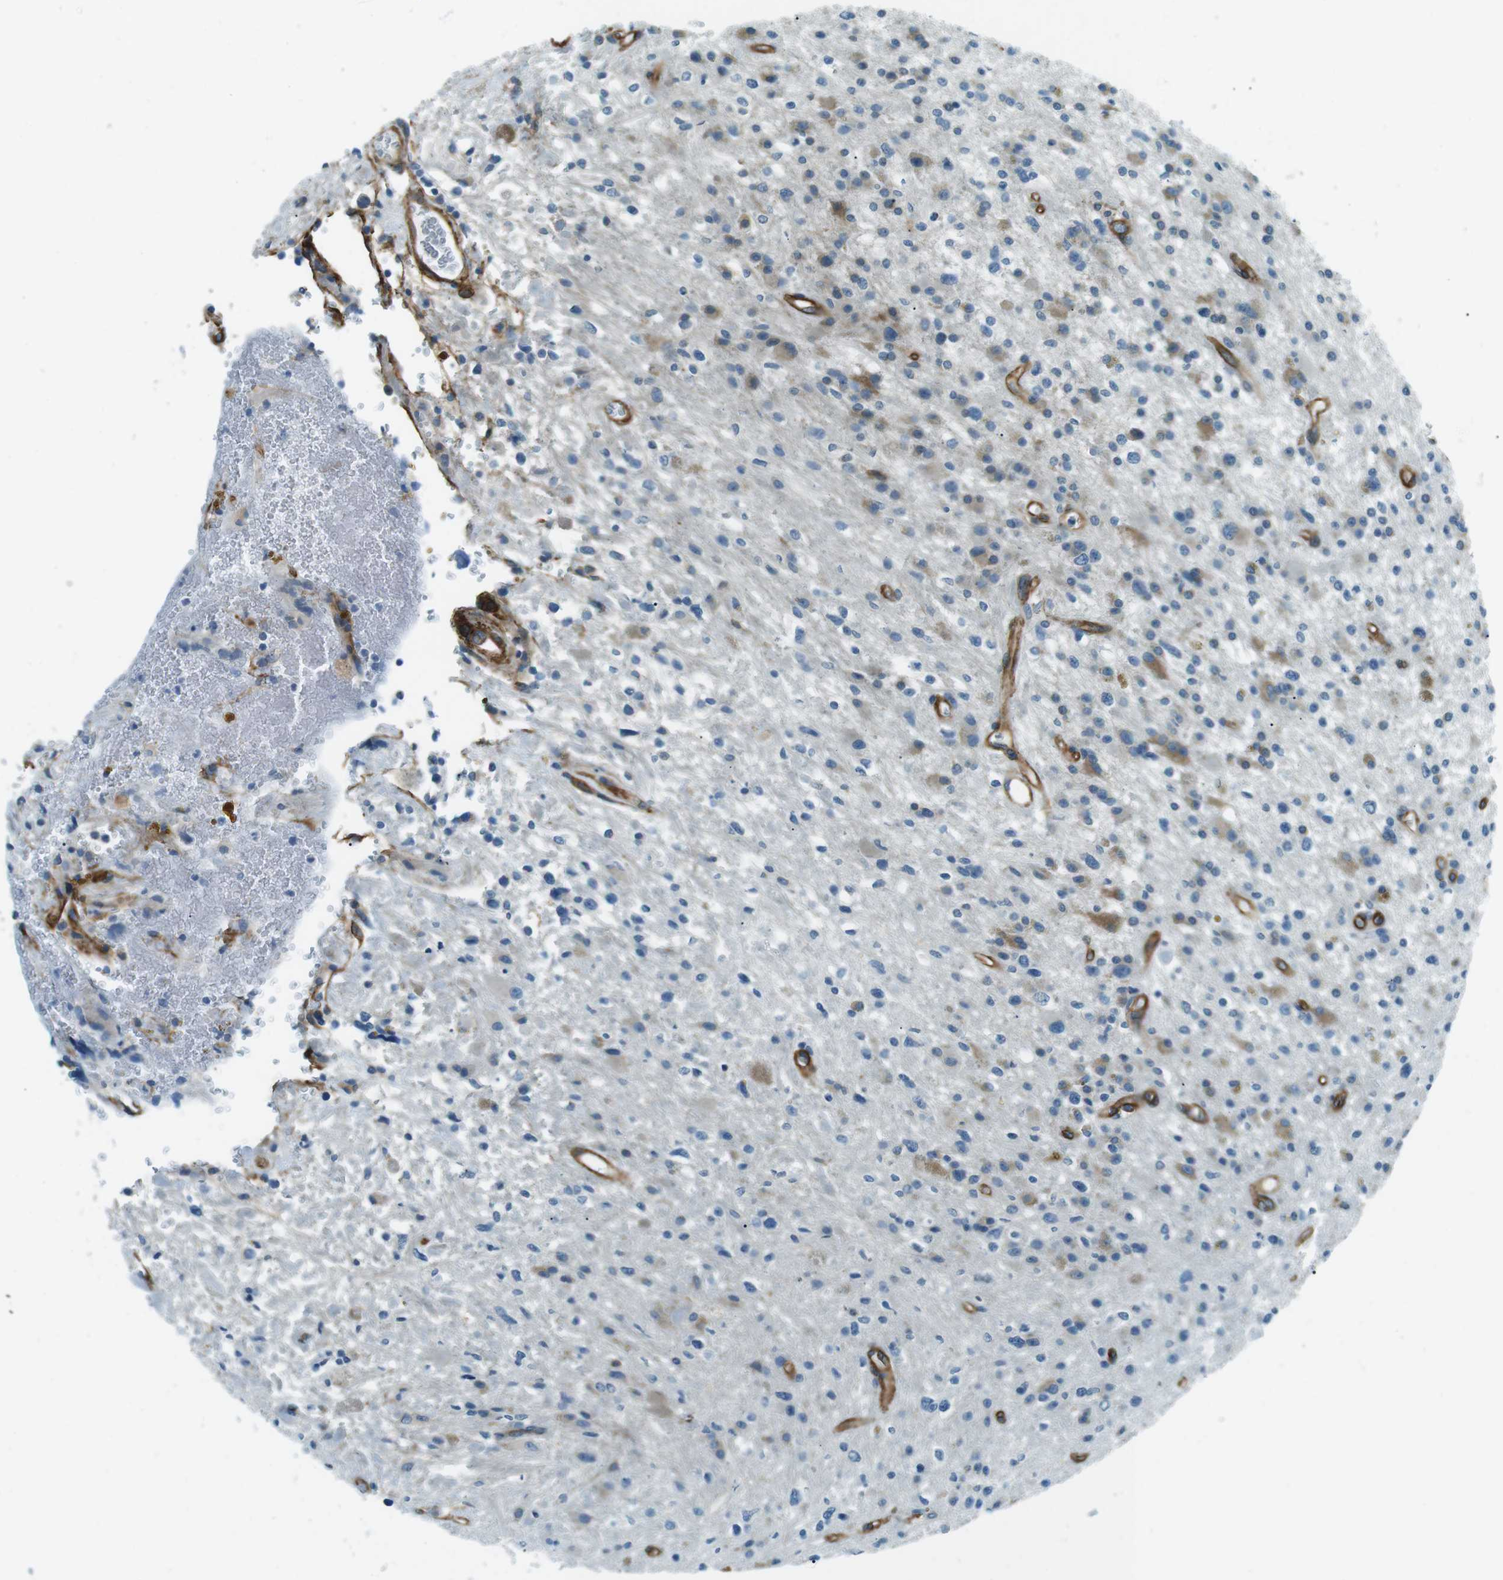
{"staining": {"intensity": "moderate", "quantity": "<25%", "location": "cytoplasmic/membranous"}, "tissue": "glioma", "cell_type": "Tumor cells", "image_type": "cancer", "snomed": [{"axis": "morphology", "description": "Glioma, malignant, High grade"}, {"axis": "topography", "description": "Brain"}], "caption": "Malignant high-grade glioma was stained to show a protein in brown. There is low levels of moderate cytoplasmic/membranous positivity in approximately <25% of tumor cells.", "gene": "ODR4", "patient": {"sex": "male", "age": 33}}